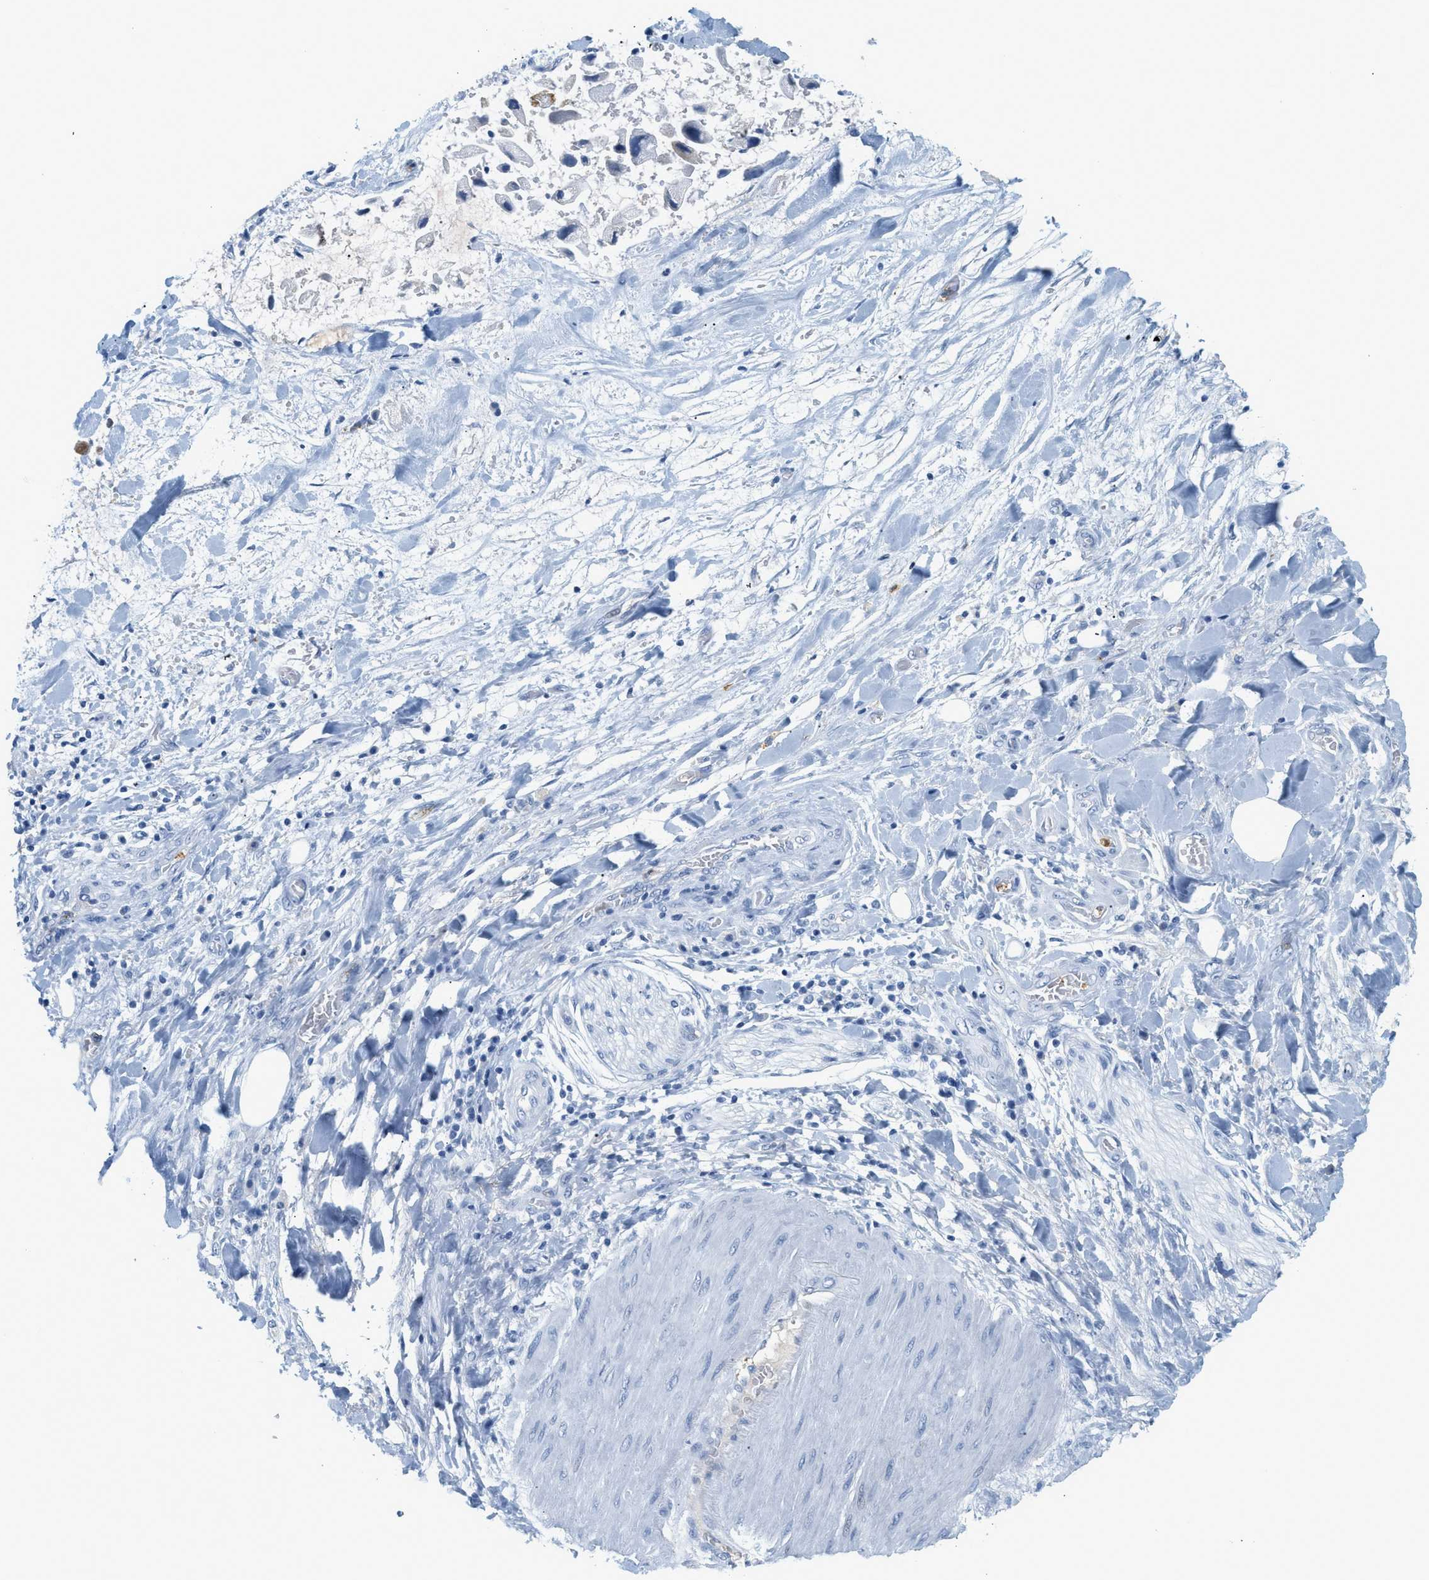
{"staining": {"intensity": "negative", "quantity": "none", "location": "none"}, "tissue": "adipose tissue", "cell_type": "Adipocytes", "image_type": "normal", "snomed": [{"axis": "morphology", "description": "Normal tissue, NOS"}, {"axis": "morphology", "description": "Cholangiocarcinoma"}, {"axis": "topography", "description": "Liver"}, {"axis": "topography", "description": "Peripheral nerve tissue"}], "caption": "Image shows no significant protein expression in adipocytes of normal adipose tissue. (DAB (3,3'-diaminobenzidine) immunohistochemistry visualized using brightfield microscopy, high magnification).", "gene": "LCN2", "patient": {"sex": "male", "age": 50}}